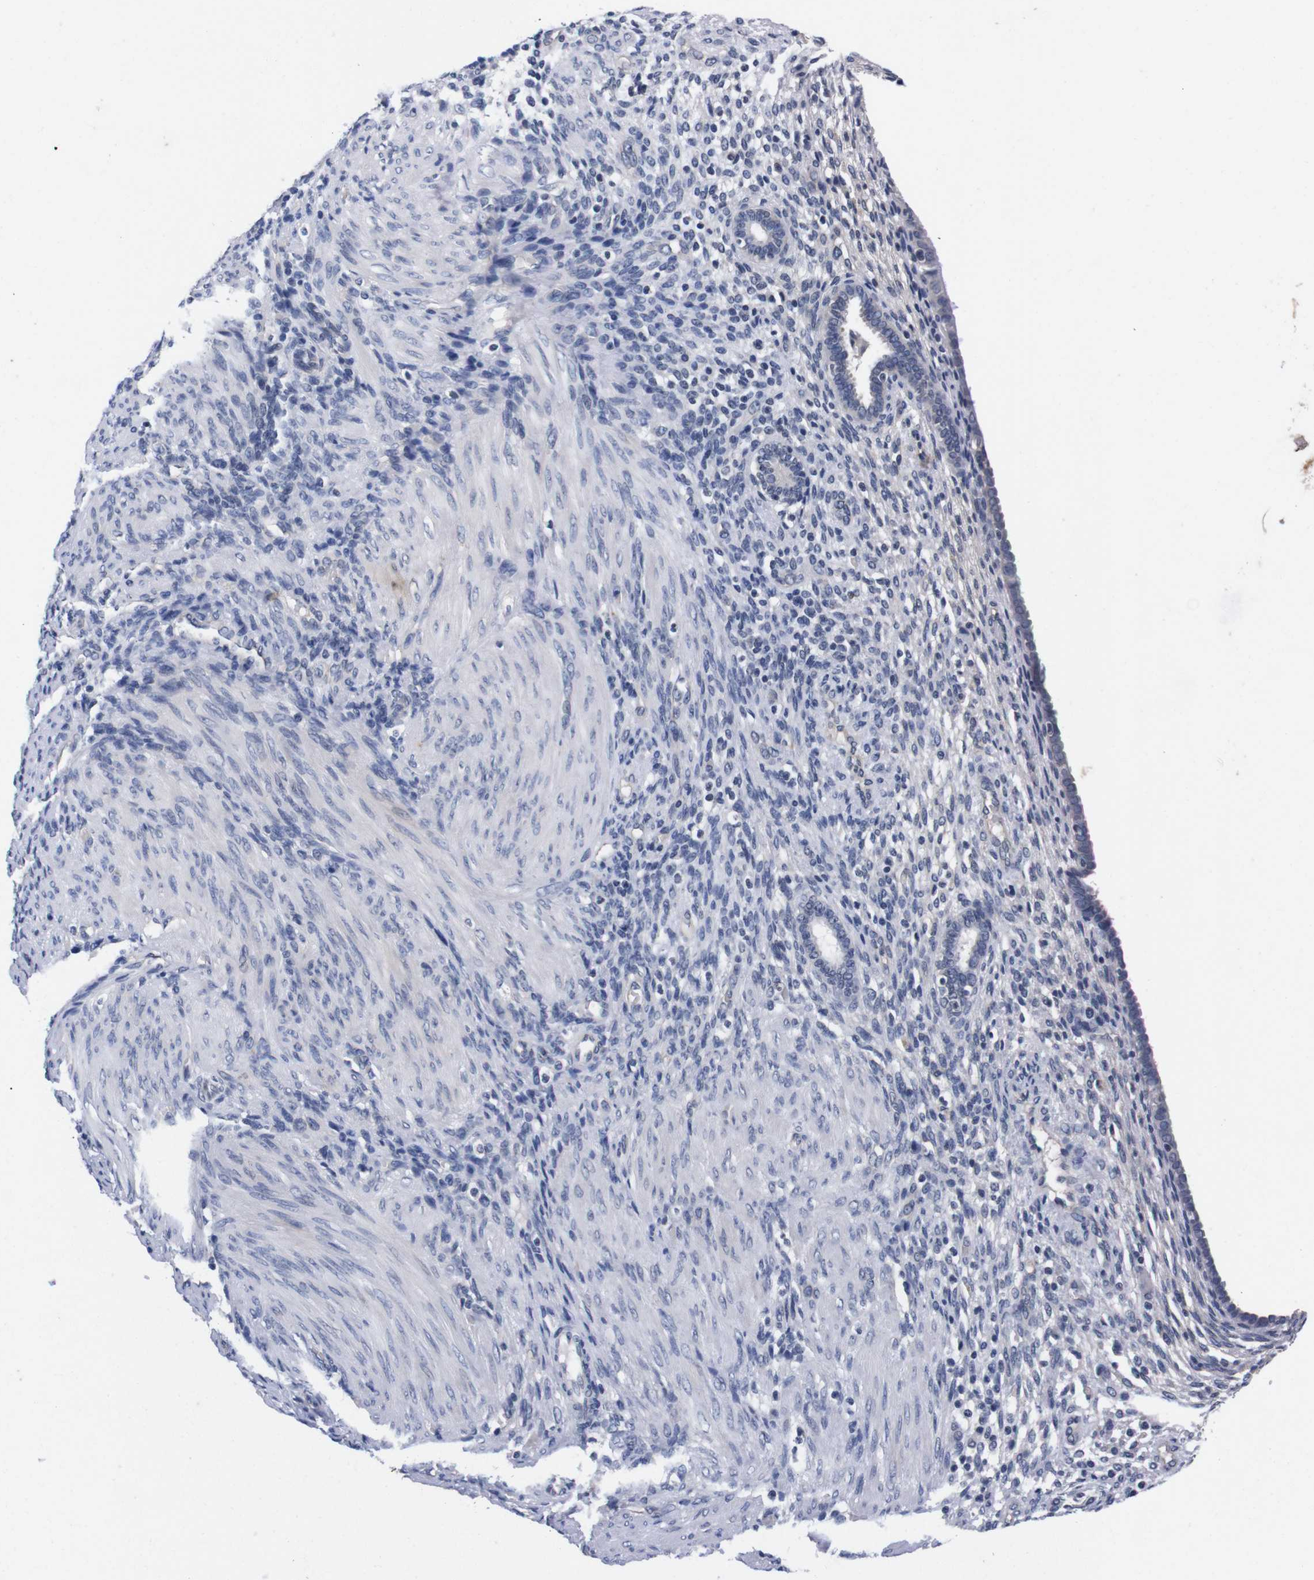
{"staining": {"intensity": "negative", "quantity": "none", "location": "none"}, "tissue": "endometrium", "cell_type": "Cells in endometrial stroma", "image_type": "normal", "snomed": [{"axis": "morphology", "description": "Normal tissue, NOS"}, {"axis": "topography", "description": "Endometrium"}], "caption": "The histopathology image reveals no significant positivity in cells in endometrial stroma of endometrium.", "gene": "TNFRSF21", "patient": {"sex": "female", "age": 72}}